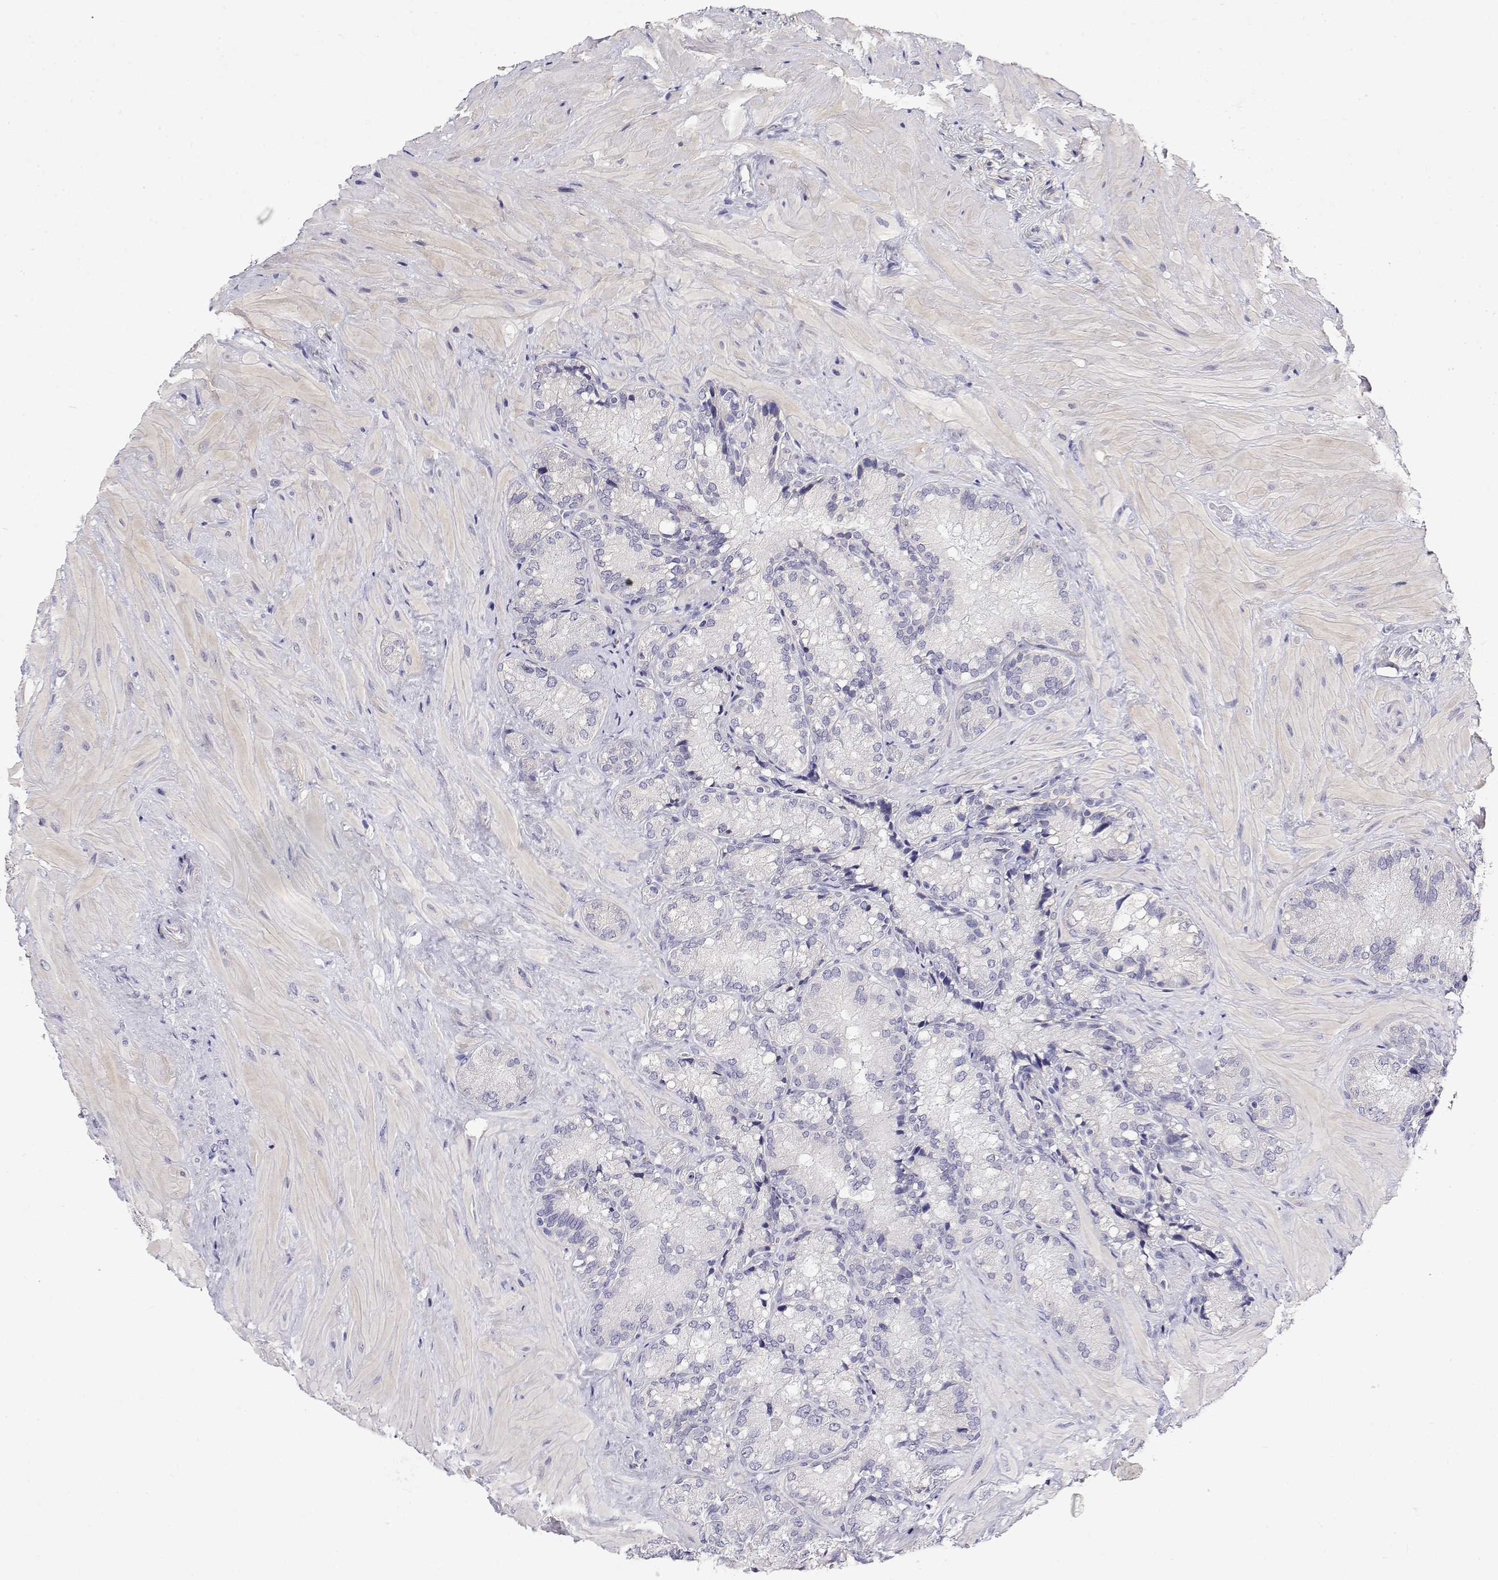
{"staining": {"intensity": "negative", "quantity": "none", "location": "none"}, "tissue": "seminal vesicle", "cell_type": "Glandular cells", "image_type": "normal", "snomed": [{"axis": "morphology", "description": "Normal tissue, NOS"}, {"axis": "topography", "description": "Seminal veicle"}], "caption": "The immunohistochemistry (IHC) micrograph has no significant staining in glandular cells of seminal vesicle.", "gene": "LY6D", "patient": {"sex": "male", "age": 57}}